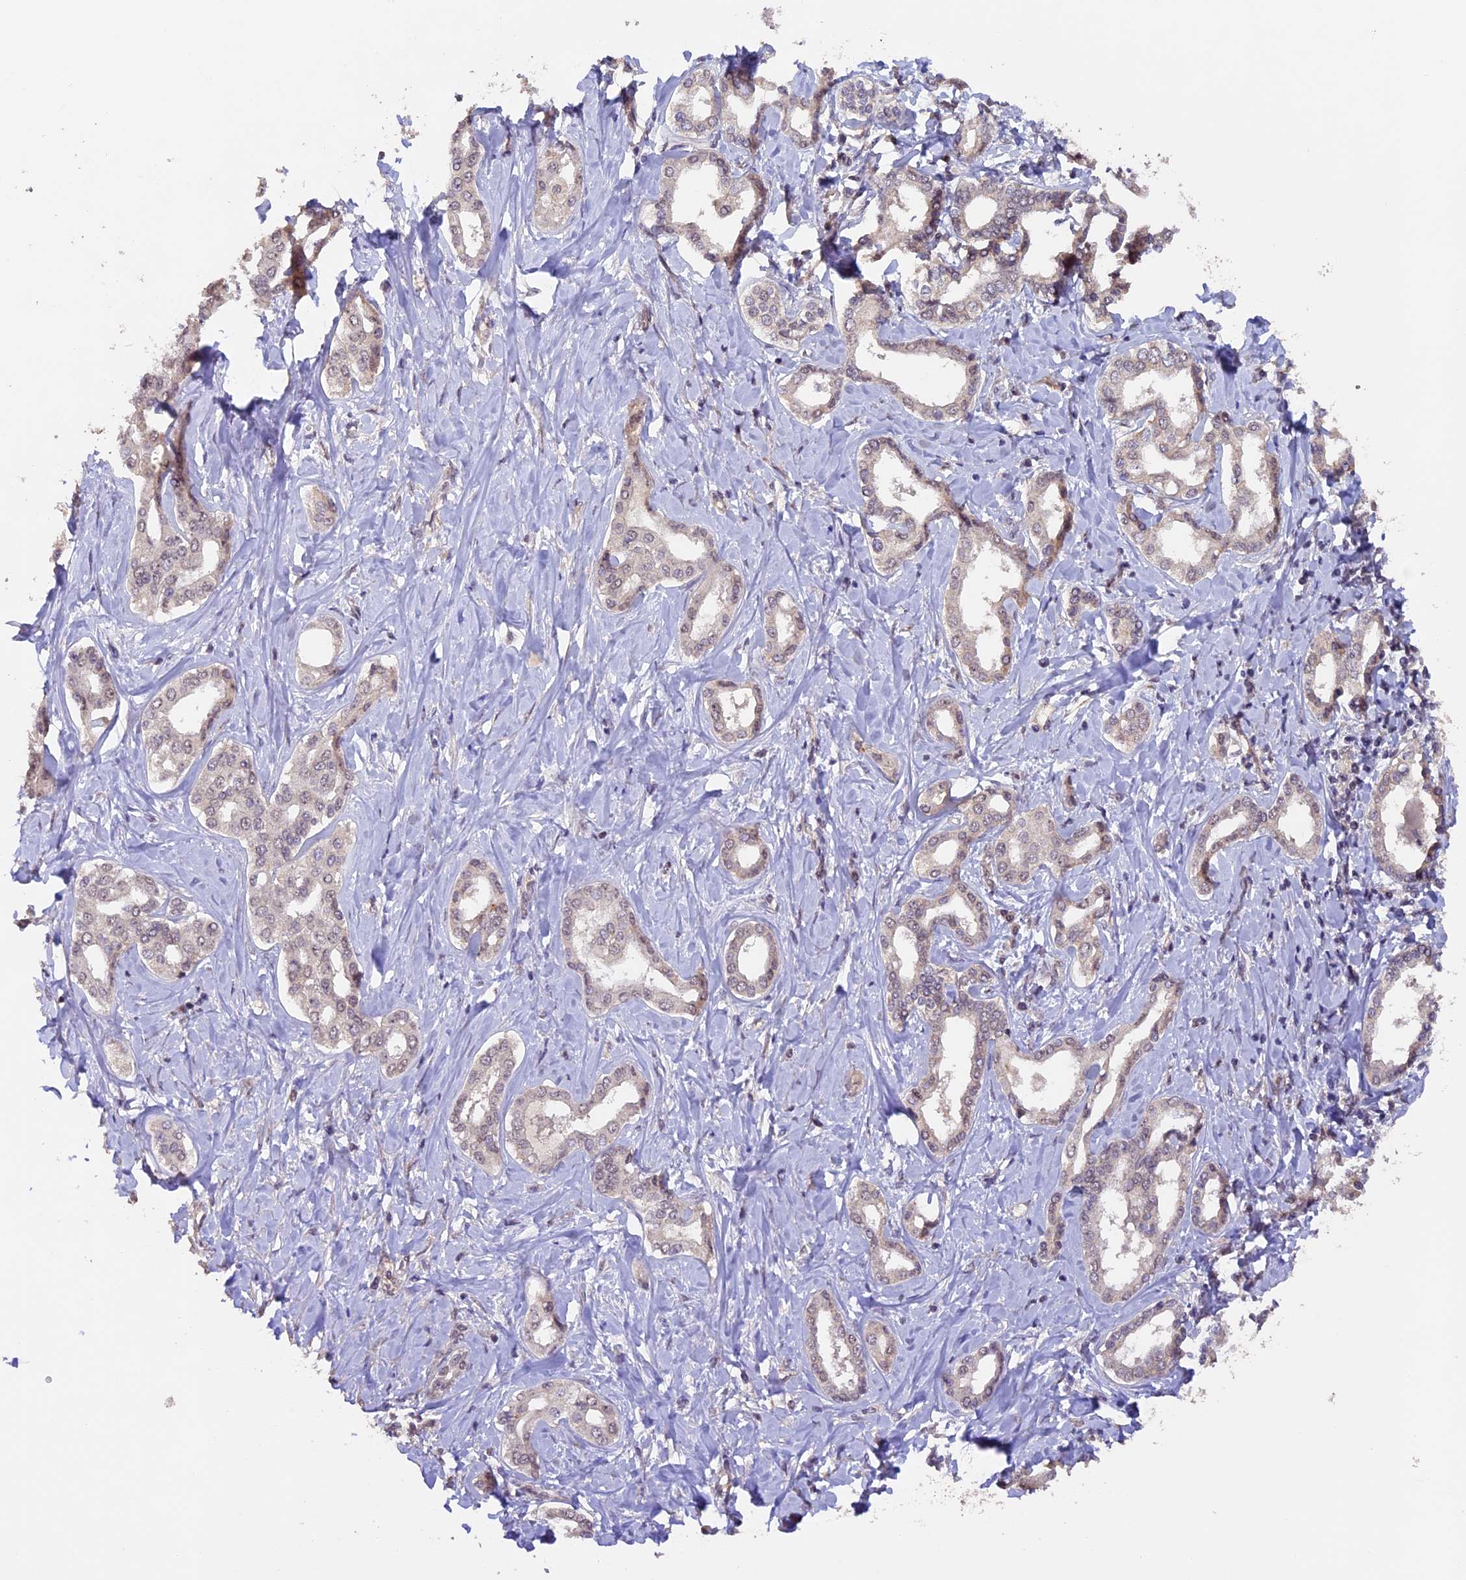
{"staining": {"intensity": "negative", "quantity": "none", "location": "none"}, "tissue": "liver cancer", "cell_type": "Tumor cells", "image_type": "cancer", "snomed": [{"axis": "morphology", "description": "Cholangiocarcinoma"}, {"axis": "topography", "description": "Liver"}], "caption": "Immunohistochemical staining of human liver cancer reveals no significant expression in tumor cells.", "gene": "GNB5", "patient": {"sex": "female", "age": 77}}